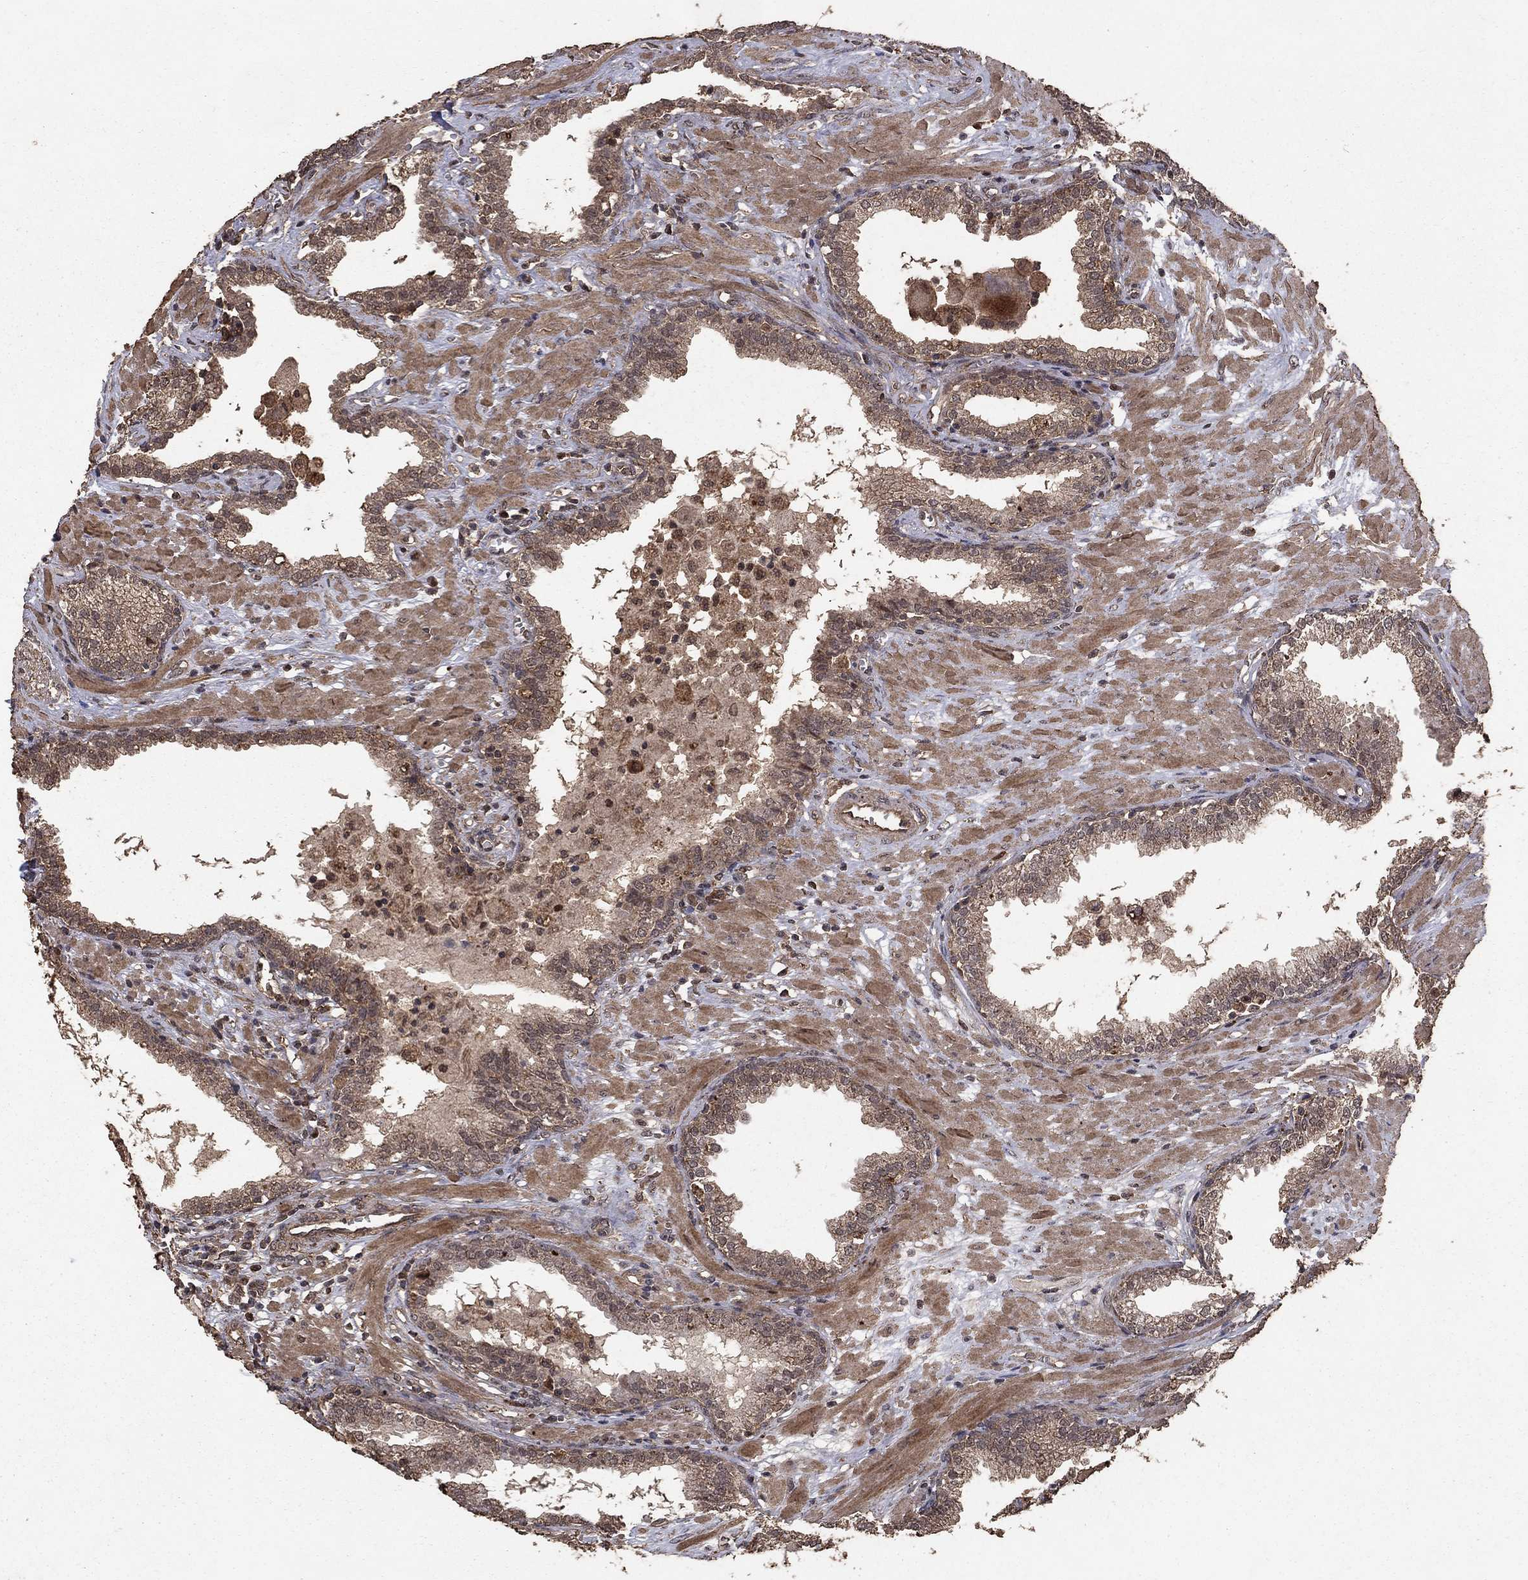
{"staining": {"intensity": "moderate", "quantity": ">75%", "location": "cytoplasmic/membranous"}, "tissue": "prostate", "cell_type": "Glandular cells", "image_type": "normal", "snomed": [{"axis": "morphology", "description": "Normal tissue, NOS"}, {"axis": "topography", "description": "Prostate"}], "caption": "About >75% of glandular cells in normal prostate reveal moderate cytoplasmic/membranous protein expression as visualized by brown immunohistochemical staining.", "gene": "PRDM1", "patient": {"sex": "male", "age": 64}}